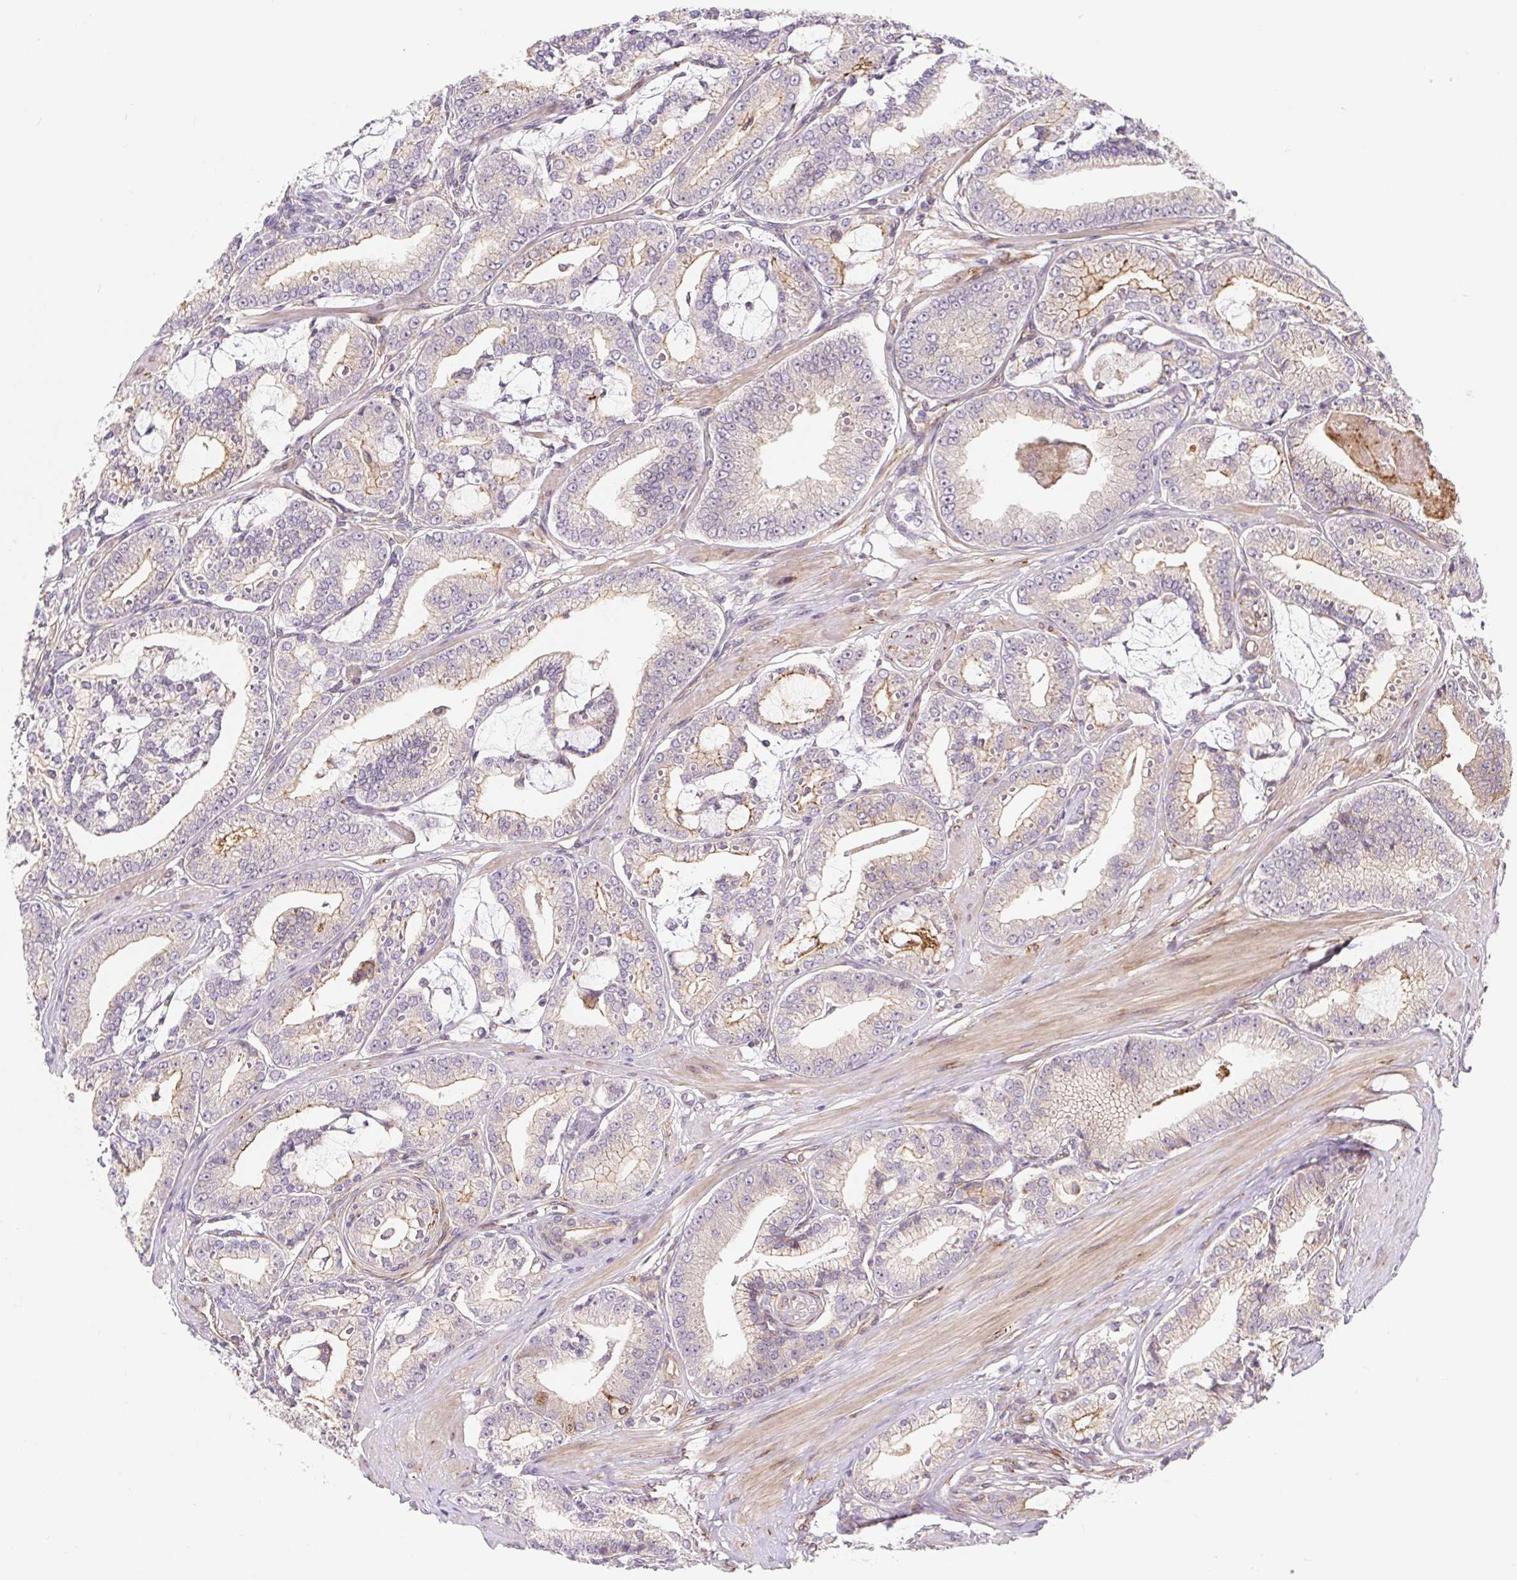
{"staining": {"intensity": "weak", "quantity": "<25%", "location": "cytoplasmic/membranous"}, "tissue": "prostate cancer", "cell_type": "Tumor cells", "image_type": "cancer", "snomed": [{"axis": "morphology", "description": "Adenocarcinoma, High grade"}, {"axis": "topography", "description": "Prostate"}], "caption": "IHC of prostate cancer shows no expression in tumor cells.", "gene": "LYPD5", "patient": {"sex": "male", "age": 71}}